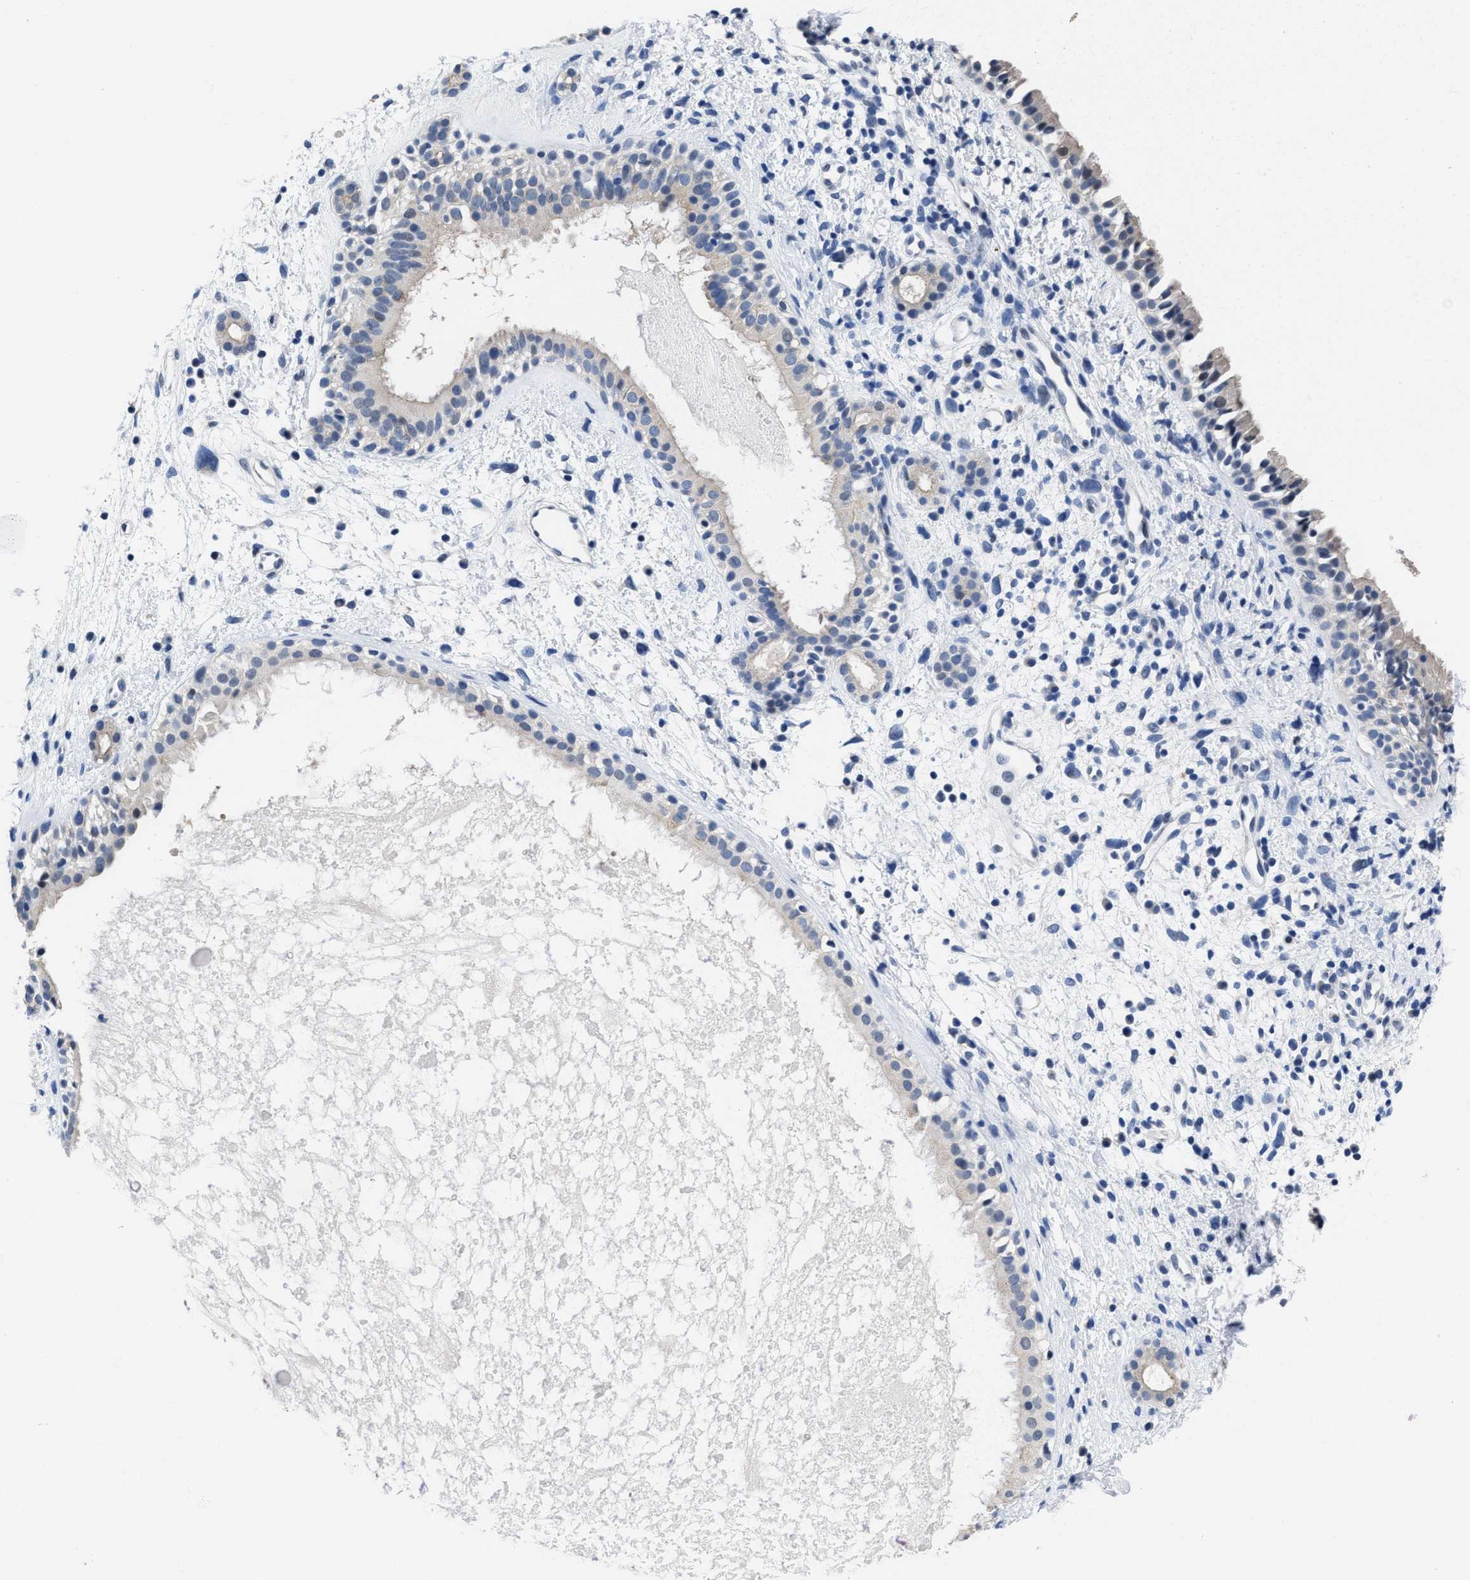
{"staining": {"intensity": "negative", "quantity": "none", "location": "none"}, "tissue": "nasopharynx", "cell_type": "Respiratory epithelial cells", "image_type": "normal", "snomed": [{"axis": "morphology", "description": "Normal tissue, NOS"}, {"axis": "topography", "description": "Nasopharynx"}], "caption": "IHC of unremarkable nasopharynx displays no positivity in respiratory epithelial cells.", "gene": "HOOK1", "patient": {"sex": "male", "age": 22}}